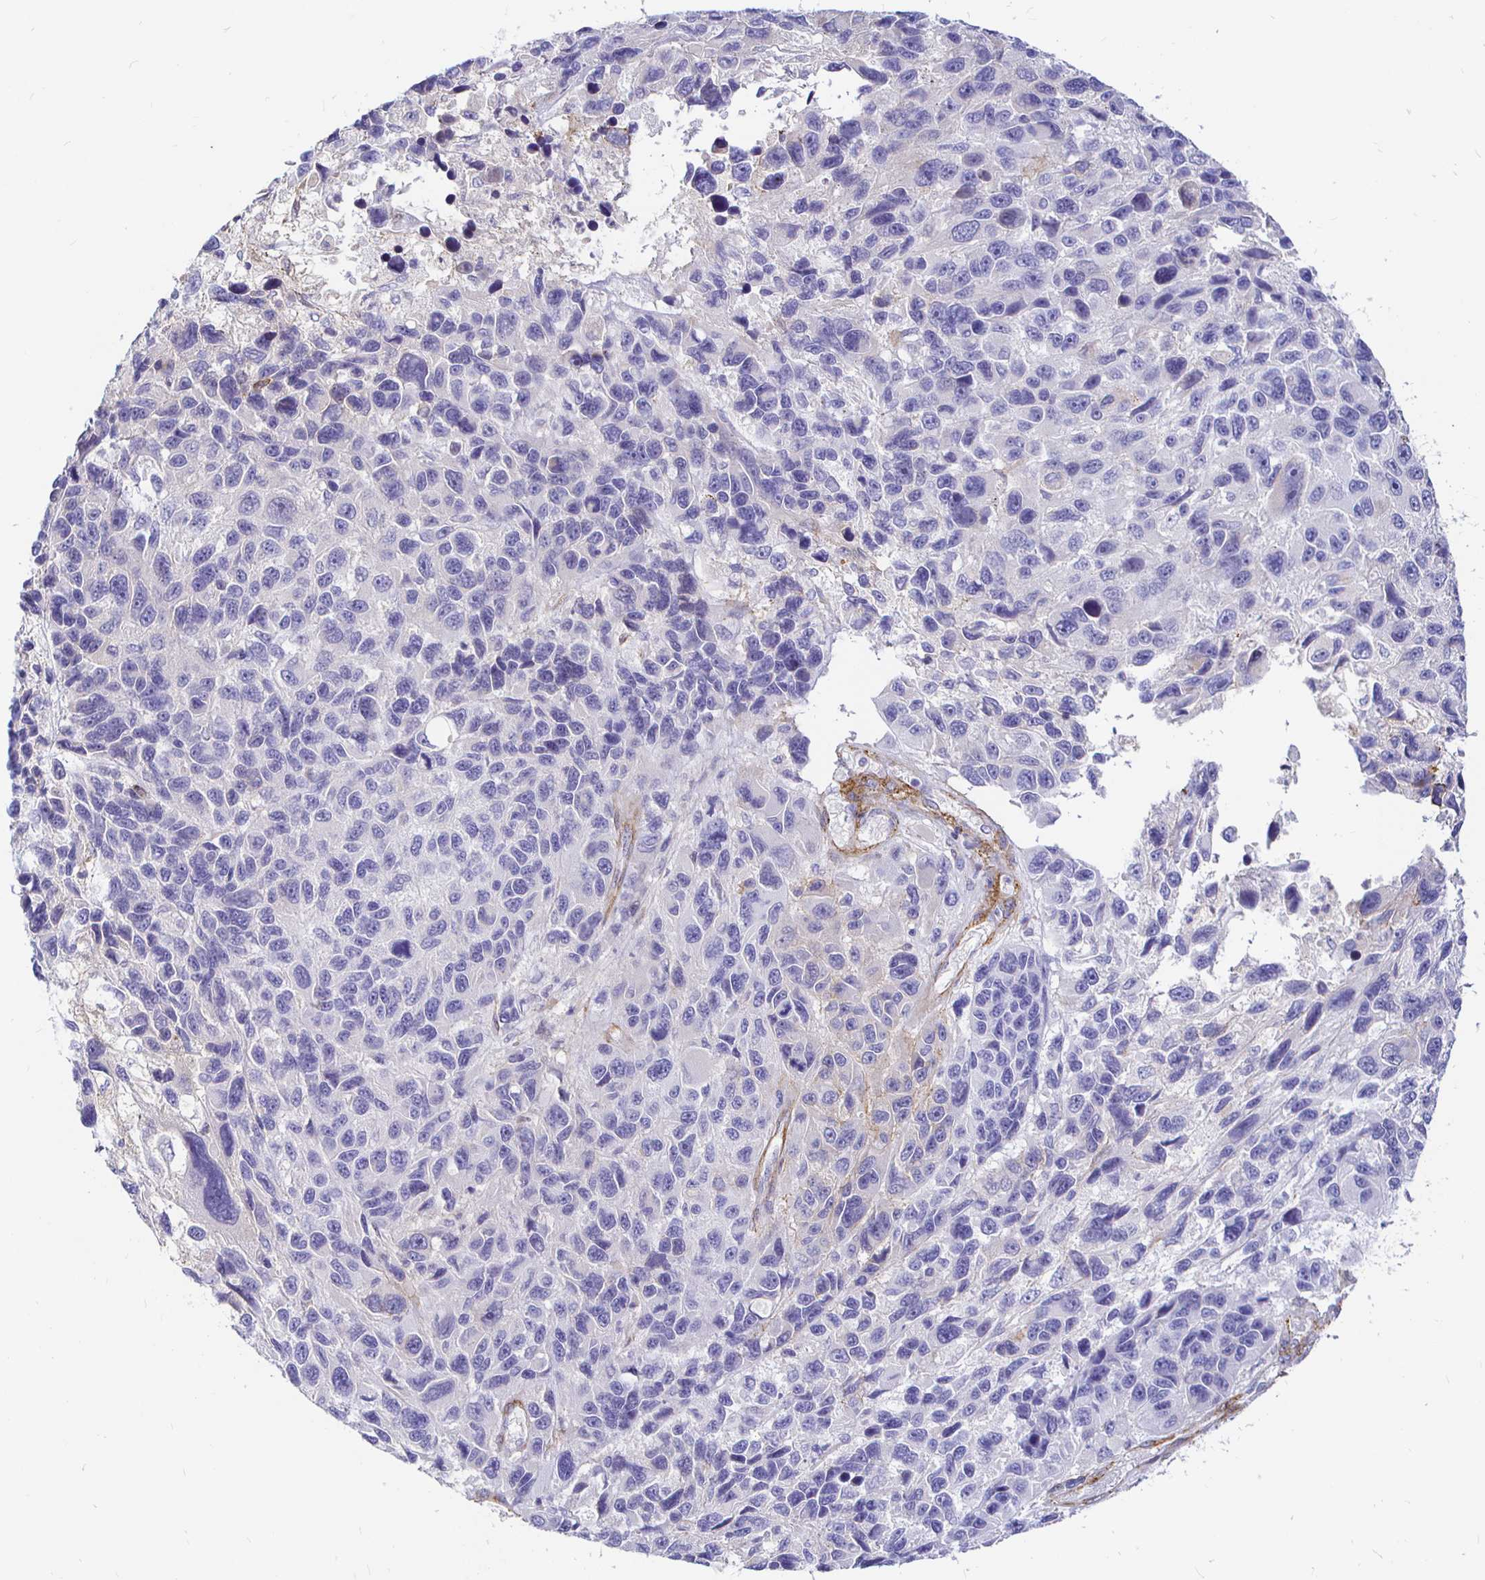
{"staining": {"intensity": "negative", "quantity": "none", "location": "none"}, "tissue": "melanoma", "cell_type": "Tumor cells", "image_type": "cancer", "snomed": [{"axis": "morphology", "description": "Malignant melanoma, NOS"}, {"axis": "topography", "description": "Skin"}], "caption": "Immunohistochemical staining of human malignant melanoma shows no significant expression in tumor cells. (DAB IHC with hematoxylin counter stain).", "gene": "PALM2AKAP2", "patient": {"sex": "male", "age": 53}}